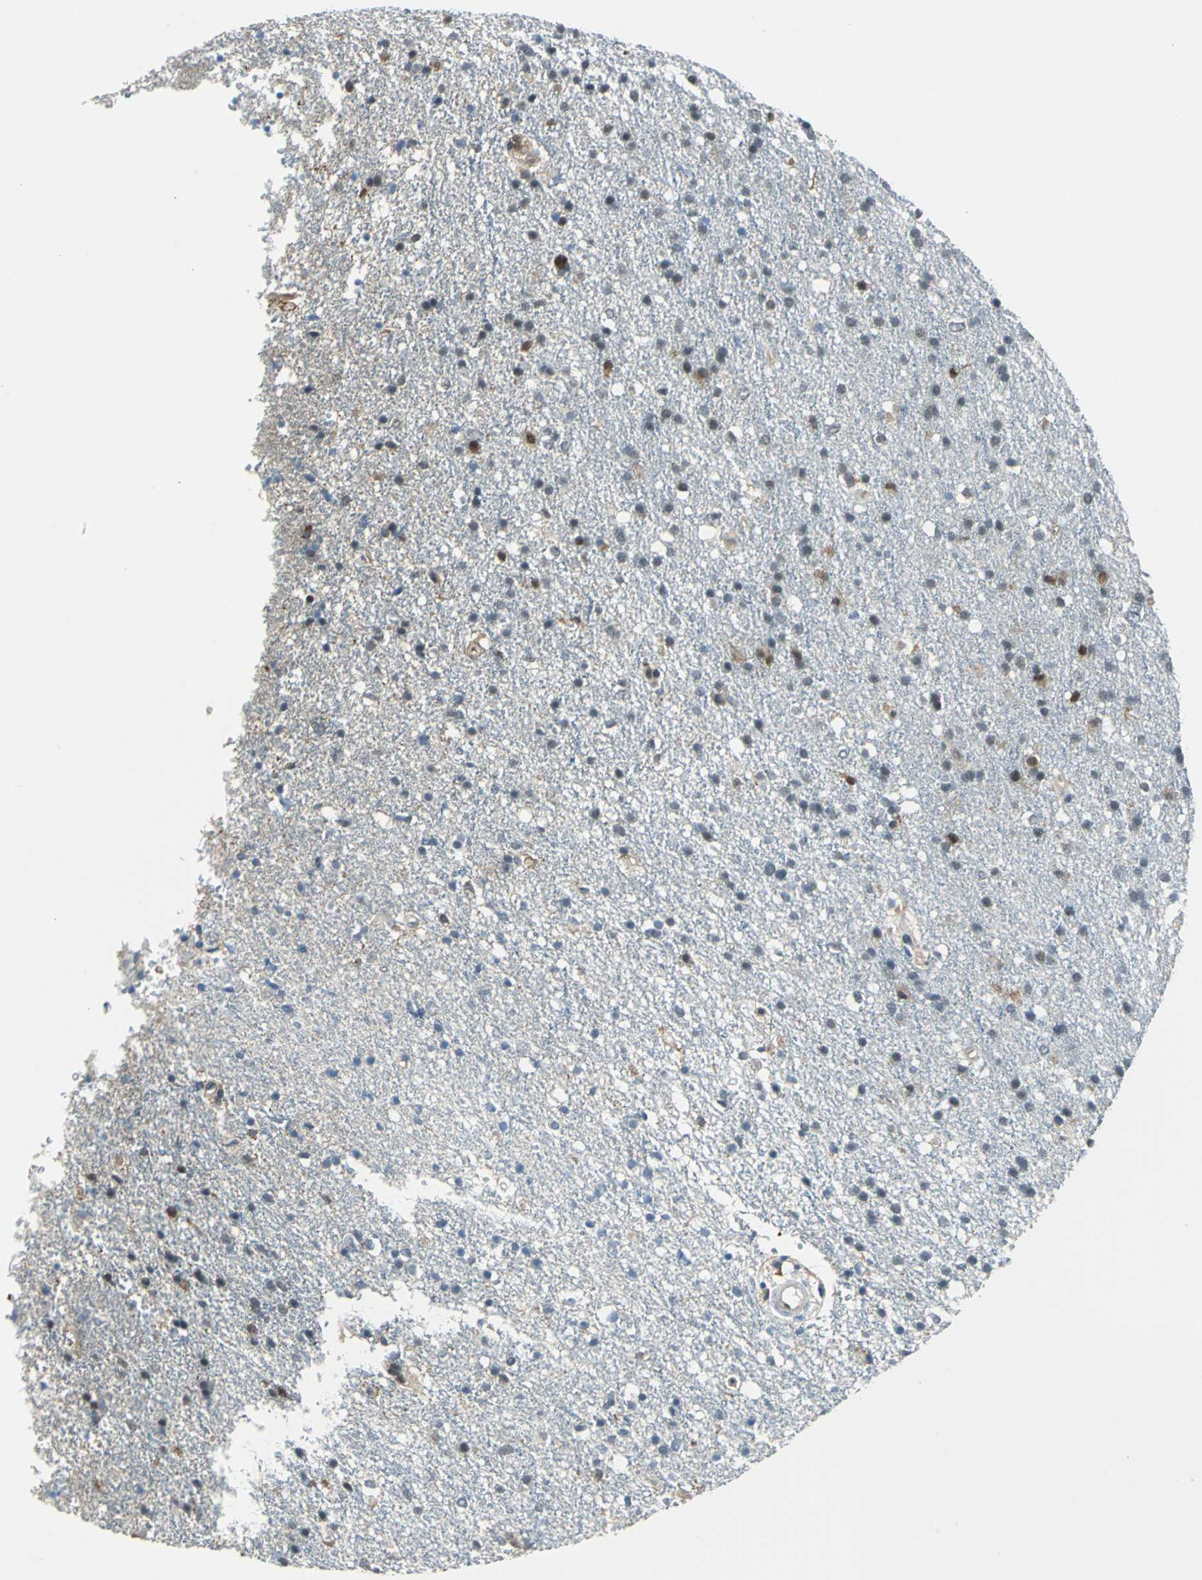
{"staining": {"intensity": "moderate", "quantity": "<25%", "location": "cytoplasmic/membranous,nuclear"}, "tissue": "glioma", "cell_type": "Tumor cells", "image_type": "cancer", "snomed": [{"axis": "morphology", "description": "Glioma, malignant, High grade"}, {"axis": "topography", "description": "Brain"}], "caption": "High-magnification brightfield microscopy of glioma stained with DAB (3,3'-diaminobenzidine) (brown) and counterstained with hematoxylin (blue). tumor cells exhibit moderate cytoplasmic/membranous and nuclear positivity is identified in approximately<25% of cells.", "gene": "ARPC3", "patient": {"sex": "male", "age": 33}}